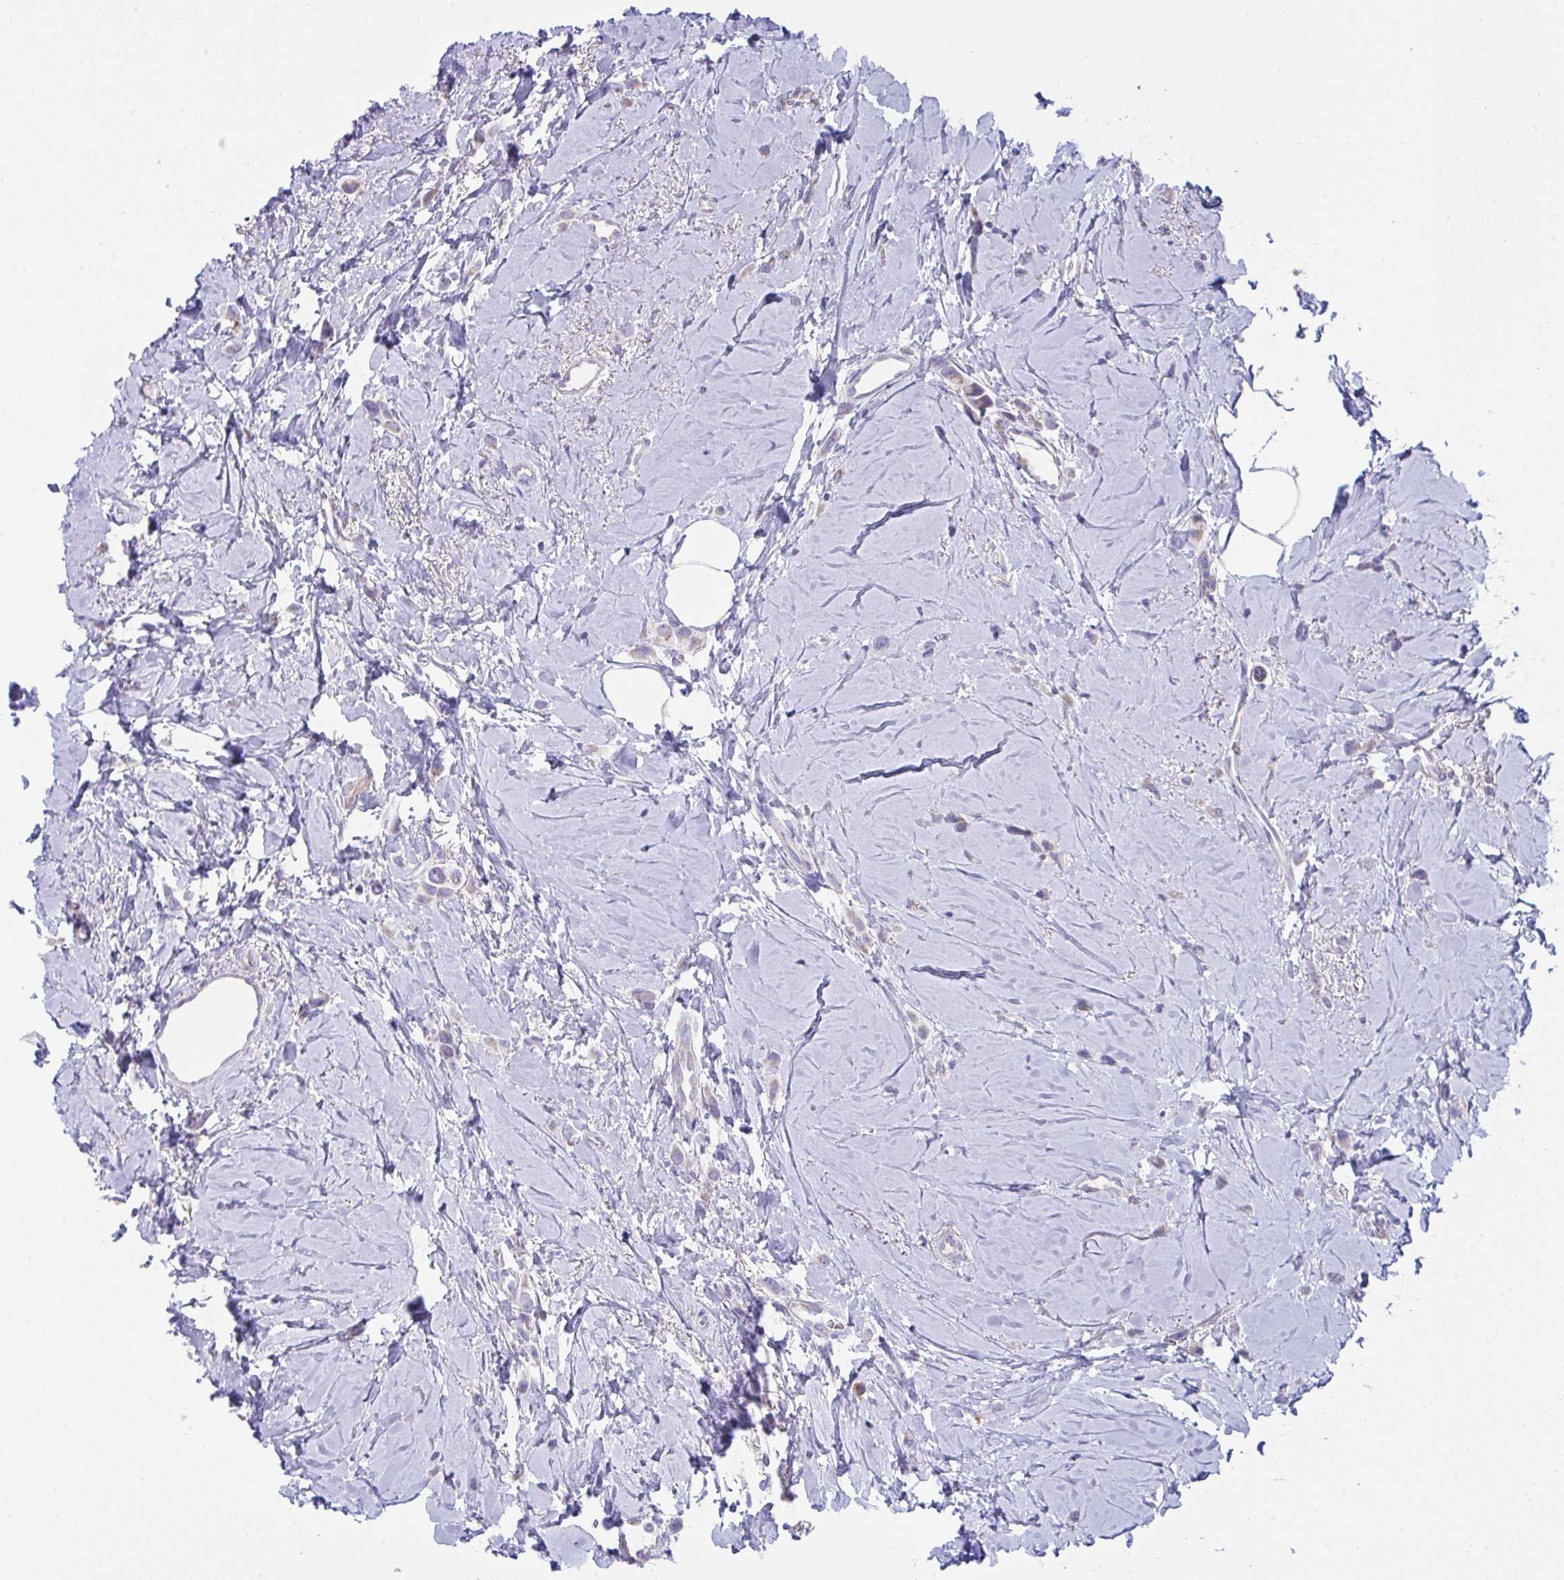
{"staining": {"intensity": "weak", "quantity": "<25%", "location": "cytoplasmic/membranous"}, "tissue": "breast cancer", "cell_type": "Tumor cells", "image_type": "cancer", "snomed": [{"axis": "morphology", "description": "Lobular carcinoma"}, {"axis": "topography", "description": "Breast"}], "caption": "Tumor cells are negative for protein expression in human breast lobular carcinoma.", "gene": "PLA2G12B", "patient": {"sex": "female", "age": 66}}